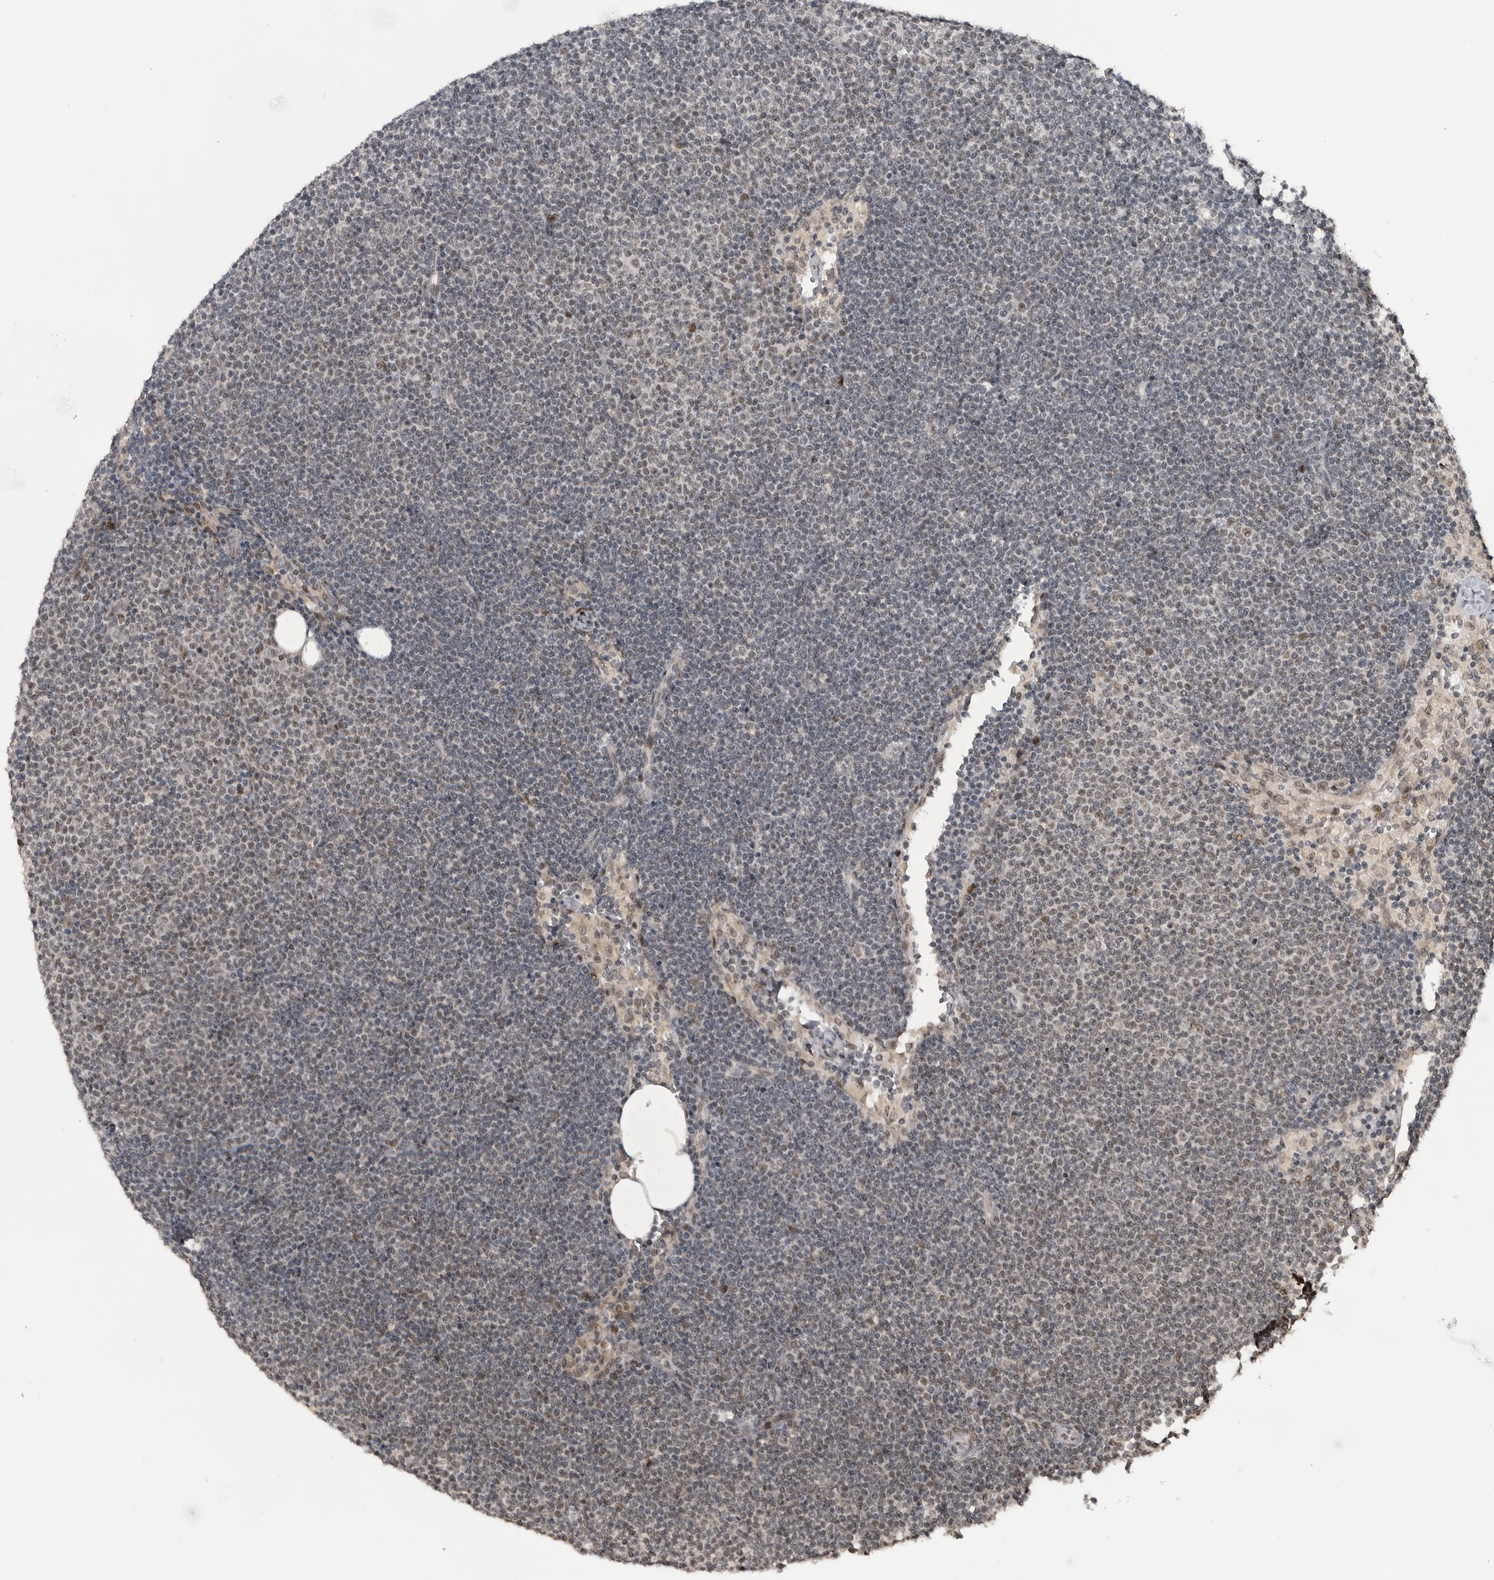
{"staining": {"intensity": "negative", "quantity": "none", "location": "none"}, "tissue": "lymphoma", "cell_type": "Tumor cells", "image_type": "cancer", "snomed": [{"axis": "morphology", "description": "Malignant lymphoma, non-Hodgkin's type, Low grade"}, {"axis": "topography", "description": "Lymph node"}], "caption": "A high-resolution photomicrograph shows IHC staining of lymphoma, which shows no significant staining in tumor cells.", "gene": "C8orf58", "patient": {"sex": "female", "age": 53}}